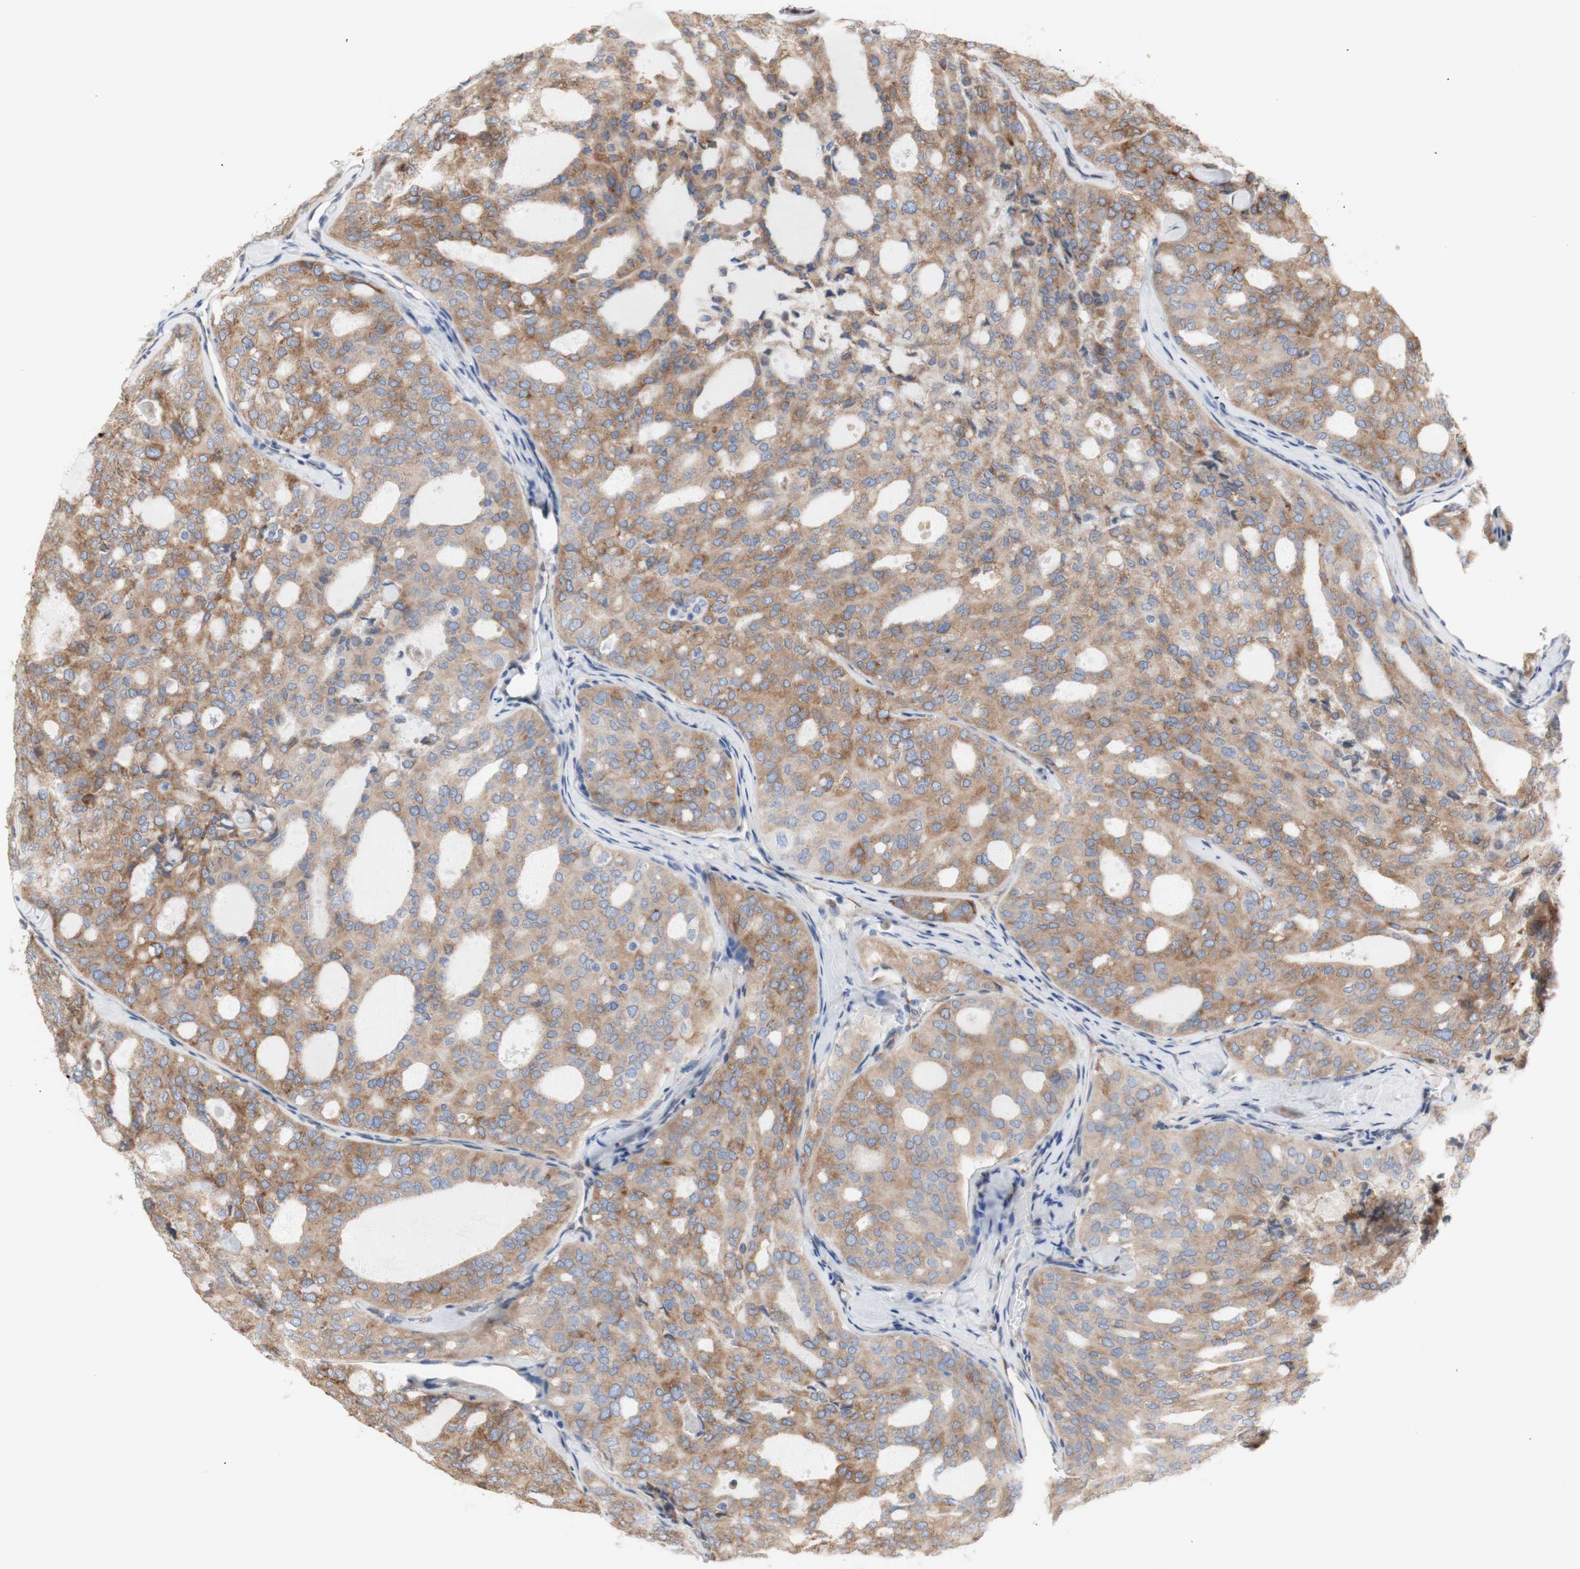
{"staining": {"intensity": "moderate", "quantity": ">75%", "location": "cytoplasmic/membranous"}, "tissue": "thyroid cancer", "cell_type": "Tumor cells", "image_type": "cancer", "snomed": [{"axis": "morphology", "description": "Follicular adenoma carcinoma, NOS"}, {"axis": "topography", "description": "Thyroid gland"}], "caption": "Protein expression analysis of human thyroid follicular adenoma carcinoma reveals moderate cytoplasmic/membranous expression in about >75% of tumor cells.", "gene": "ERLIN1", "patient": {"sex": "male", "age": 75}}